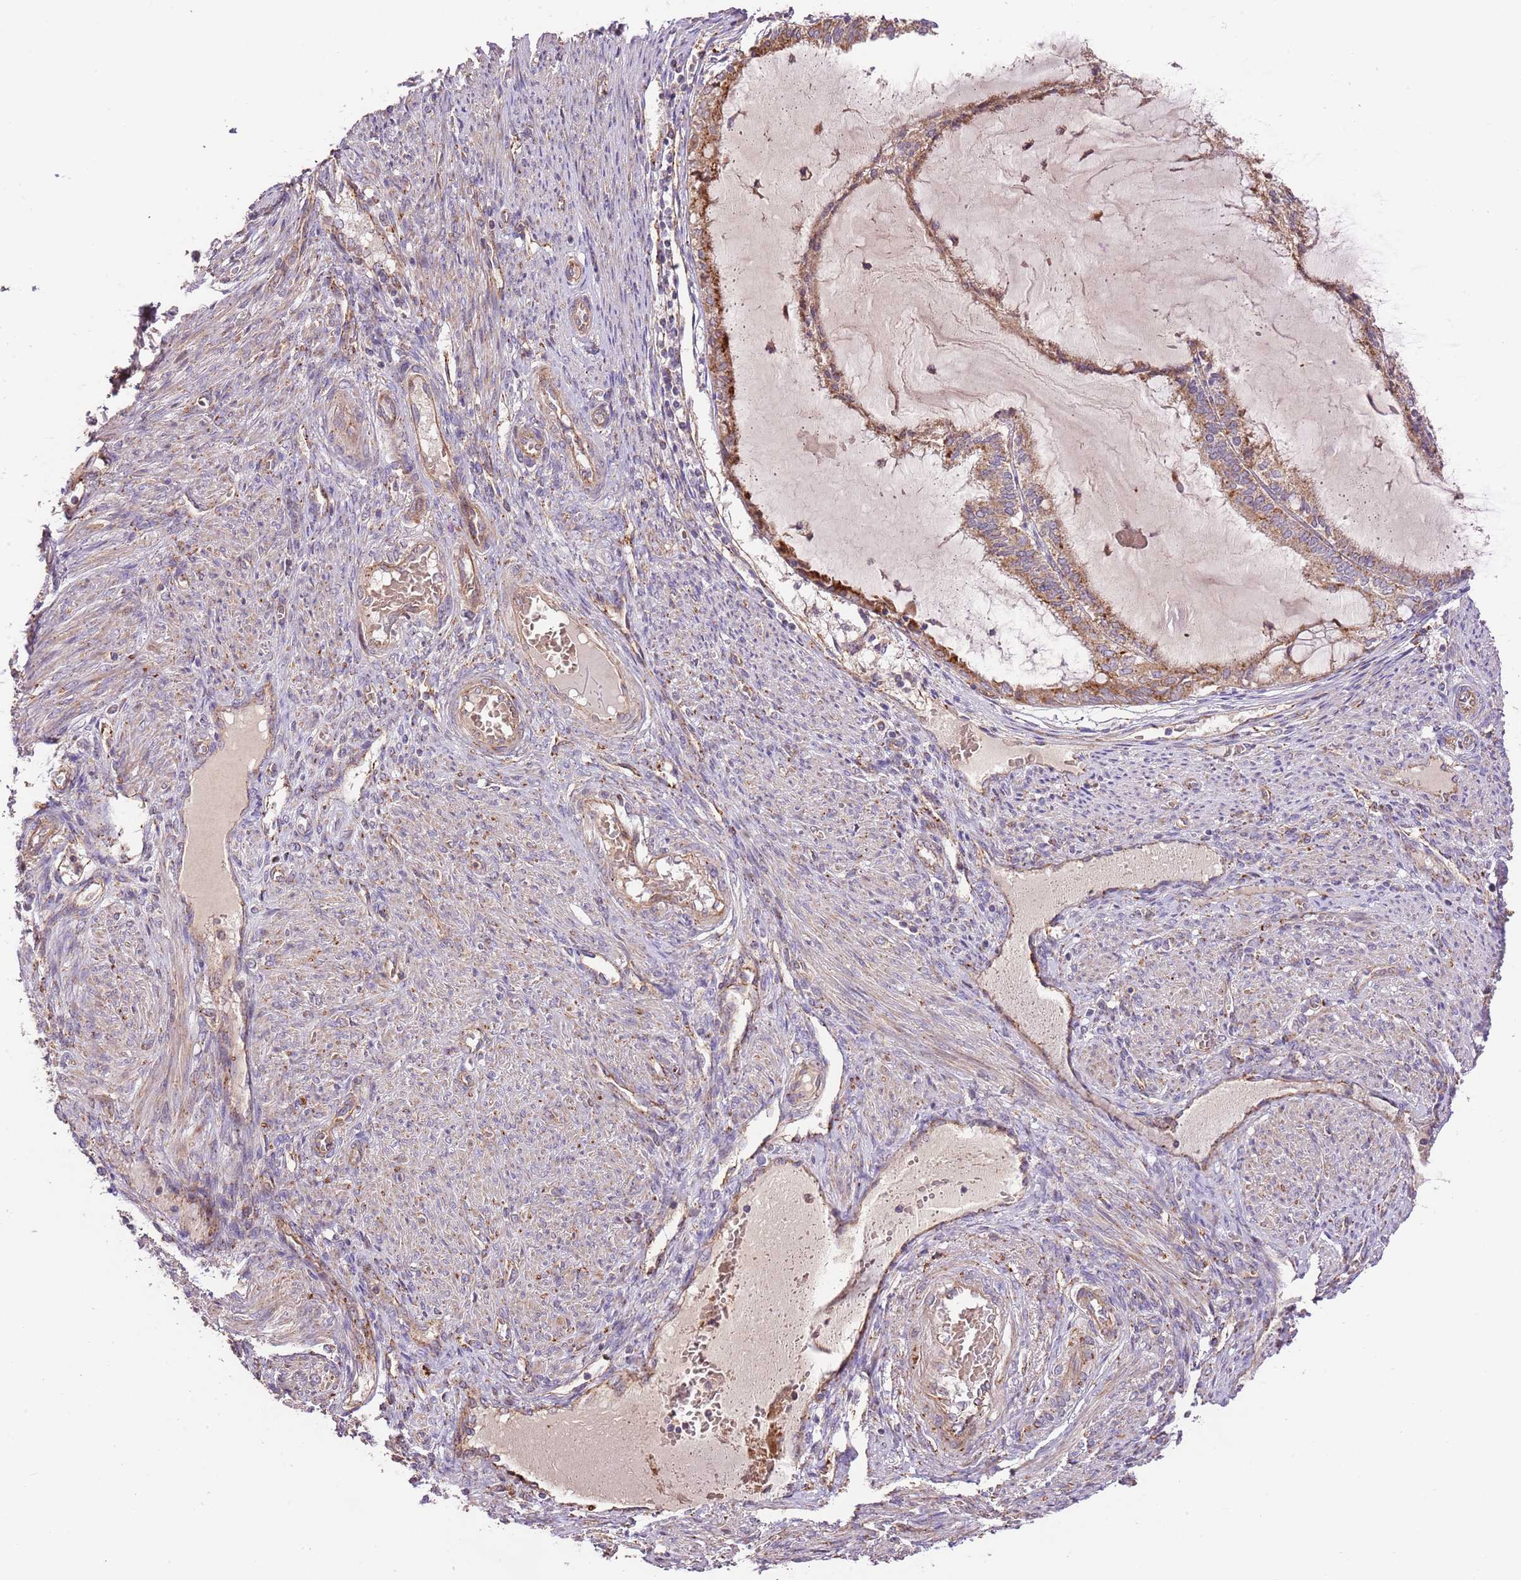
{"staining": {"intensity": "moderate", "quantity": ">75%", "location": "cytoplasmic/membranous"}, "tissue": "endometrial cancer", "cell_type": "Tumor cells", "image_type": "cancer", "snomed": [{"axis": "morphology", "description": "Adenocarcinoma, NOS"}, {"axis": "topography", "description": "Endometrium"}], "caption": "Immunohistochemistry photomicrograph of neoplastic tissue: endometrial cancer (adenocarcinoma) stained using immunohistochemistry demonstrates medium levels of moderate protein expression localized specifically in the cytoplasmic/membranous of tumor cells, appearing as a cytoplasmic/membranous brown color.", "gene": "DOCK6", "patient": {"sex": "female", "age": 81}}